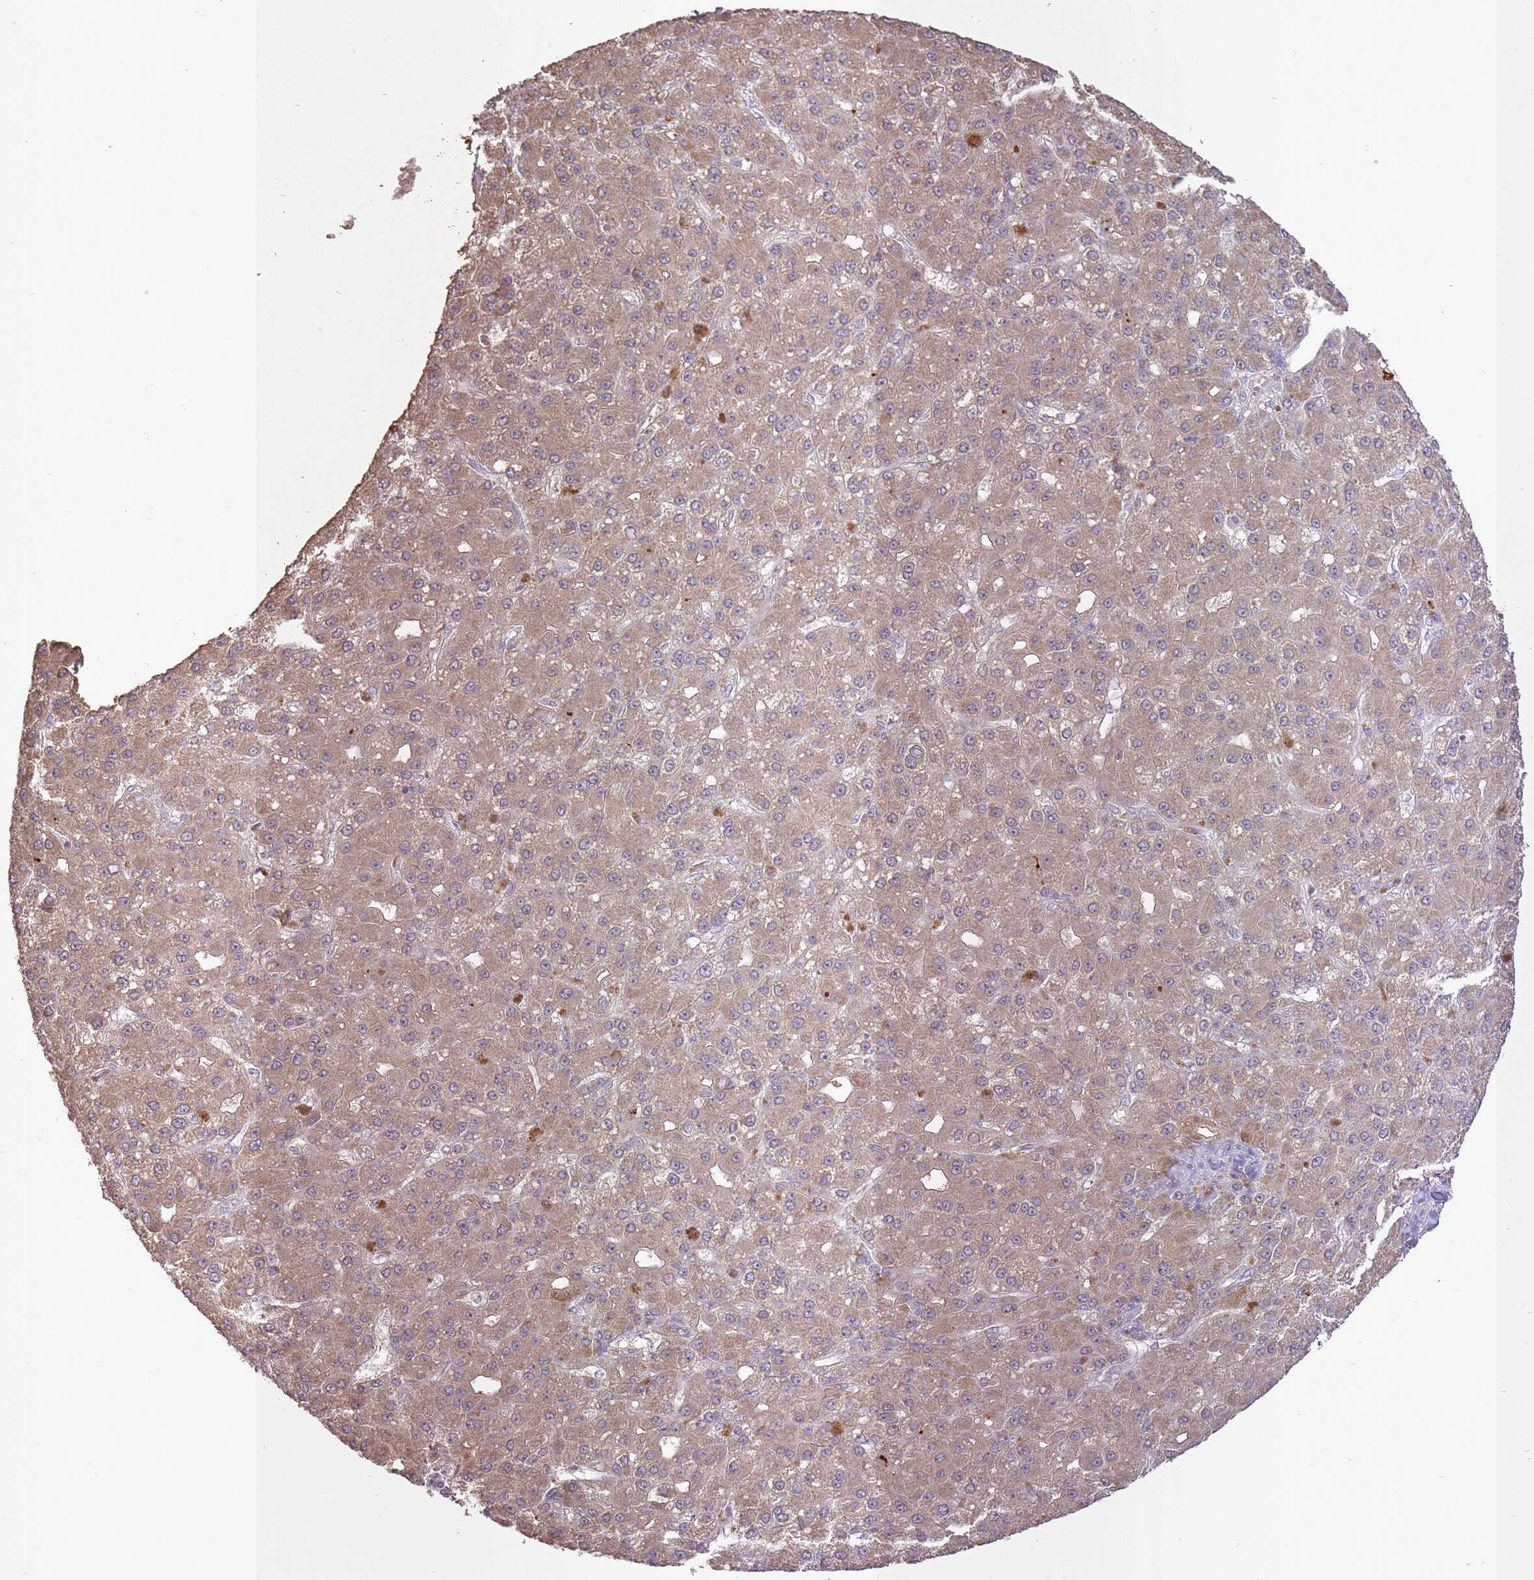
{"staining": {"intensity": "moderate", "quantity": ">75%", "location": "cytoplasmic/membranous"}, "tissue": "liver cancer", "cell_type": "Tumor cells", "image_type": "cancer", "snomed": [{"axis": "morphology", "description": "Carcinoma, Hepatocellular, NOS"}, {"axis": "topography", "description": "Liver"}], "caption": "Protein analysis of liver hepatocellular carcinoma tissue exhibits moderate cytoplasmic/membranous staining in about >75% of tumor cells.", "gene": "LRATD2", "patient": {"sex": "male", "age": 67}}